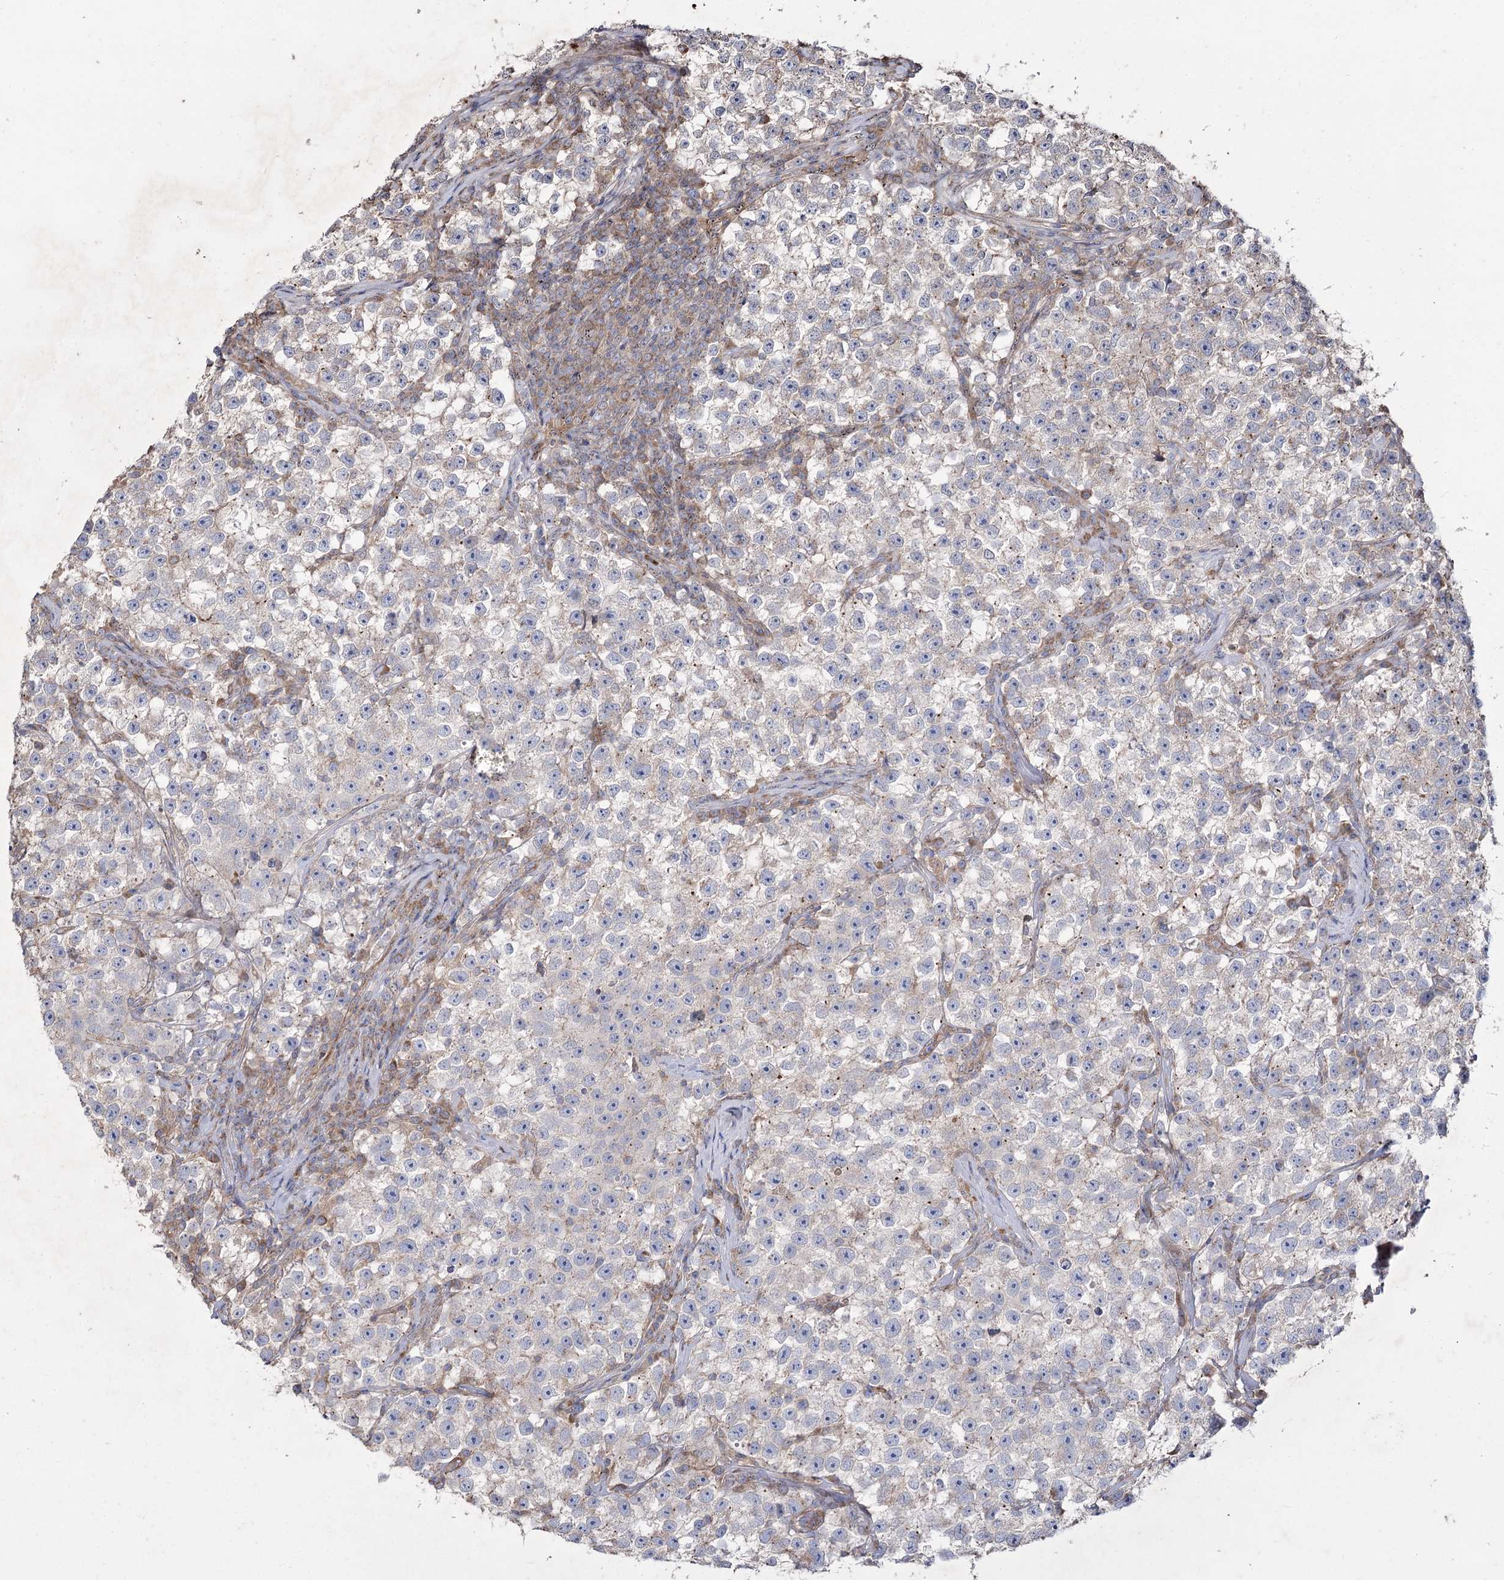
{"staining": {"intensity": "negative", "quantity": "none", "location": "none"}, "tissue": "testis cancer", "cell_type": "Tumor cells", "image_type": "cancer", "snomed": [{"axis": "morphology", "description": "Seminoma, NOS"}, {"axis": "topography", "description": "Testis"}], "caption": "There is no significant staining in tumor cells of testis cancer. (DAB IHC, high magnification).", "gene": "SH3TC1", "patient": {"sex": "male", "age": 22}}